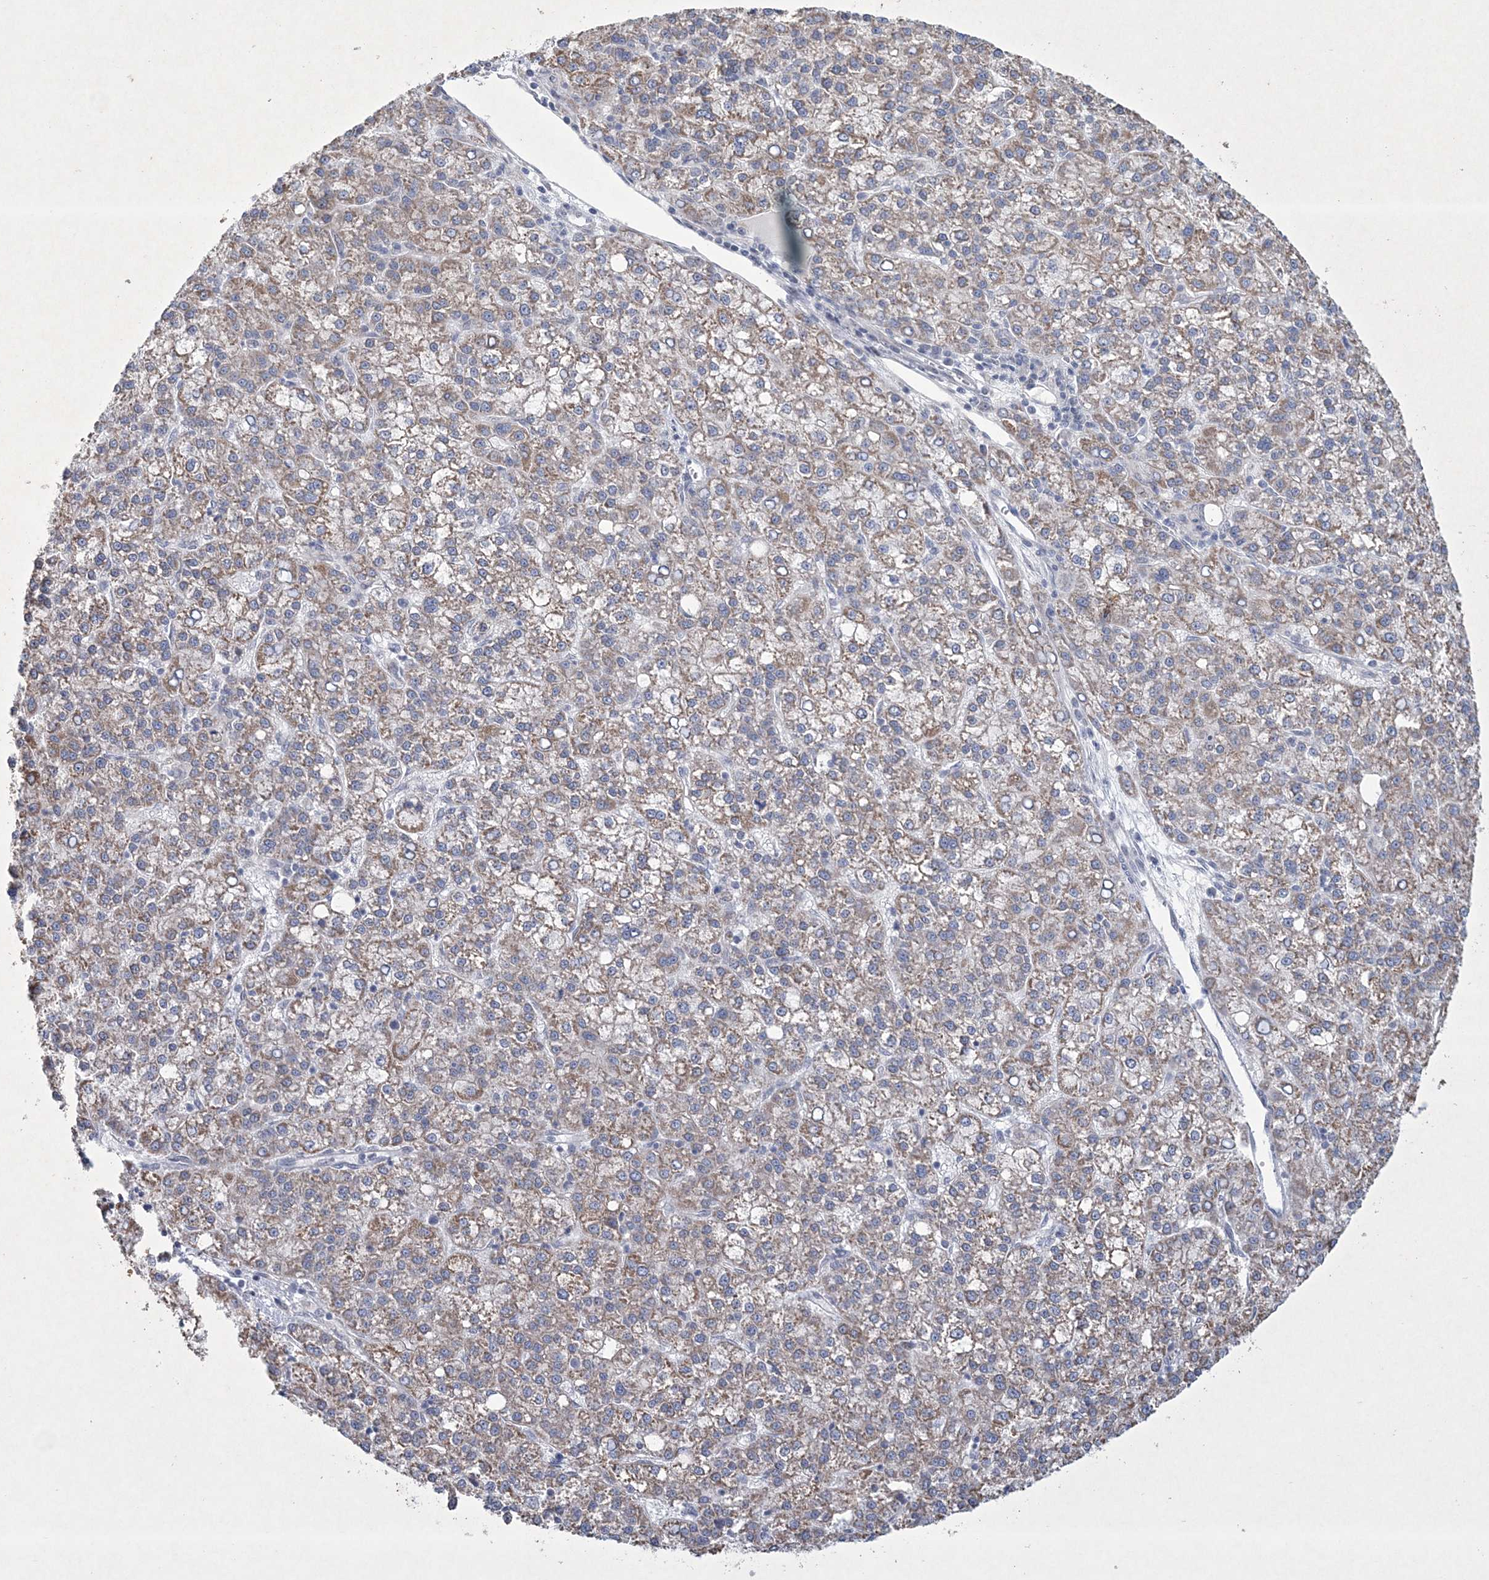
{"staining": {"intensity": "moderate", "quantity": ">75%", "location": "cytoplasmic/membranous"}, "tissue": "liver cancer", "cell_type": "Tumor cells", "image_type": "cancer", "snomed": [{"axis": "morphology", "description": "Carcinoma, Hepatocellular, NOS"}, {"axis": "topography", "description": "Liver"}], "caption": "Immunohistochemistry (IHC) of liver cancer (hepatocellular carcinoma) exhibits medium levels of moderate cytoplasmic/membranous expression in about >75% of tumor cells.", "gene": "CES4A", "patient": {"sex": "female", "age": 58}}